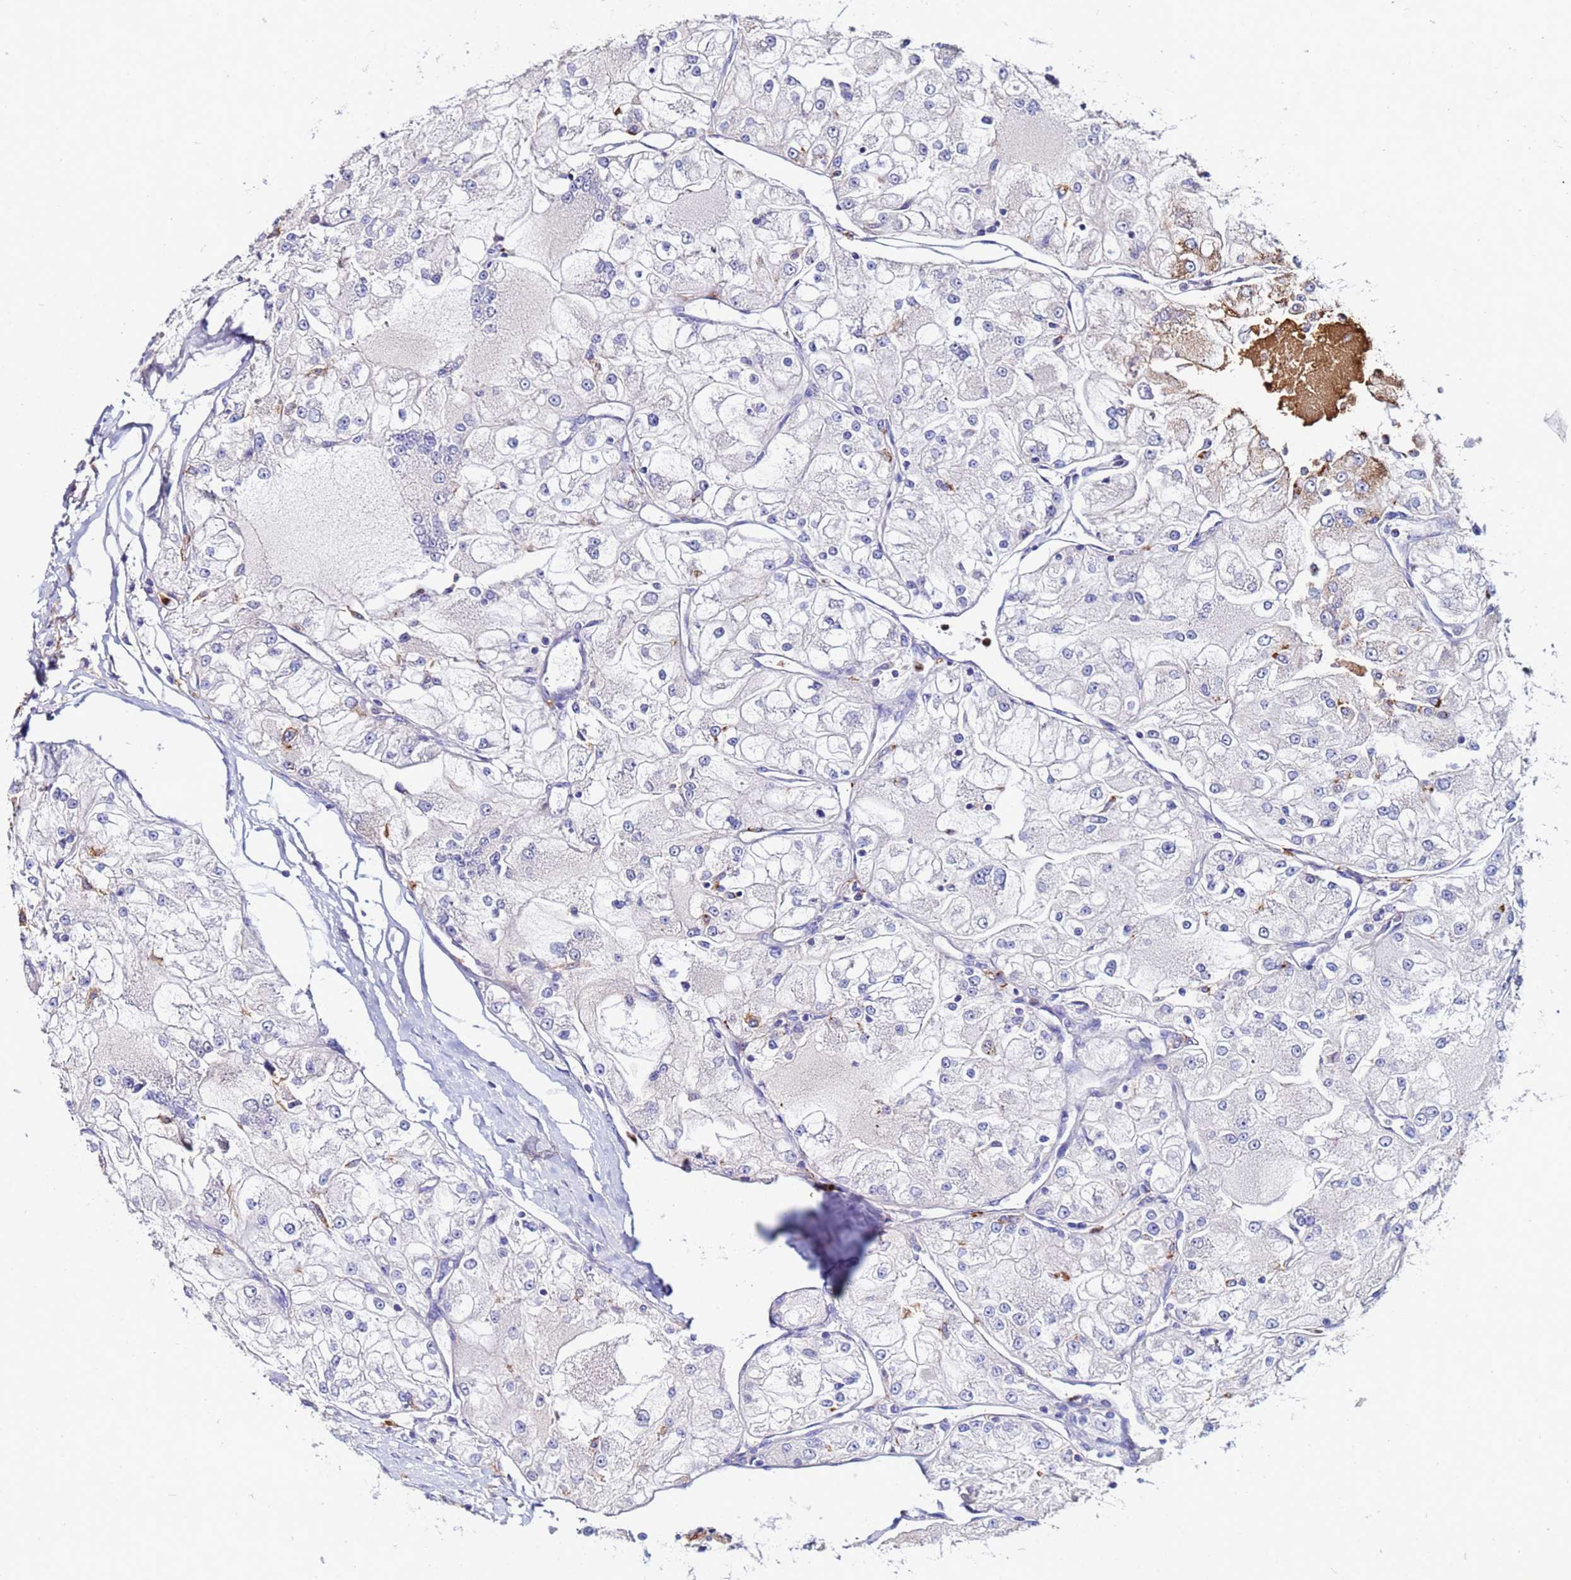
{"staining": {"intensity": "negative", "quantity": "none", "location": "none"}, "tissue": "renal cancer", "cell_type": "Tumor cells", "image_type": "cancer", "snomed": [{"axis": "morphology", "description": "Adenocarcinoma, NOS"}, {"axis": "topography", "description": "Kidney"}], "caption": "Protein analysis of adenocarcinoma (renal) shows no significant staining in tumor cells.", "gene": "TUBAL3", "patient": {"sex": "female", "age": 72}}